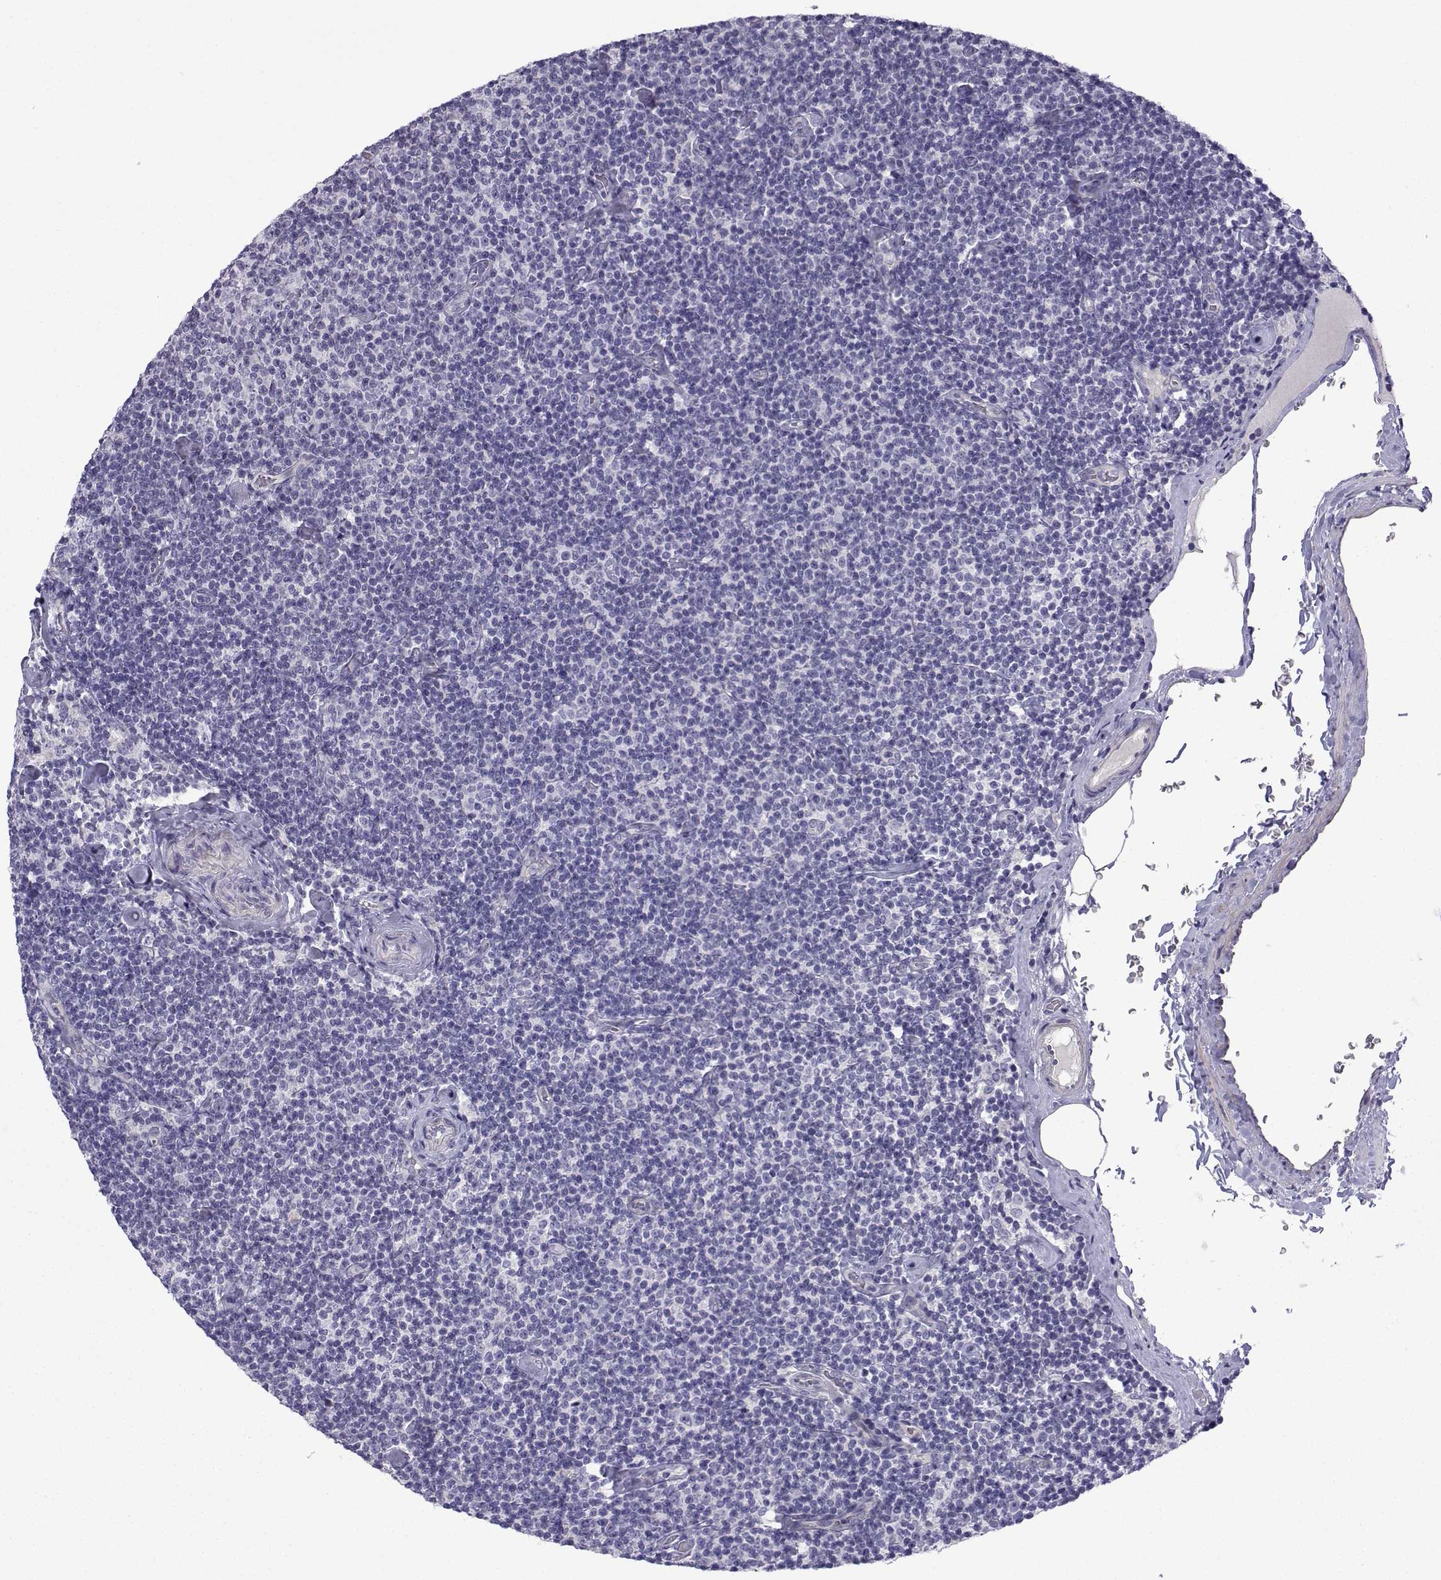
{"staining": {"intensity": "negative", "quantity": "none", "location": "none"}, "tissue": "lymphoma", "cell_type": "Tumor cells", "image_type": "cancer", "snomed": [{"axis": "morphology", "description": "Malignant lymphoma, non-Hodgkin's type, Low grade"}, {"axis": "topography", "description": "Lymph node"}], "caption": "DAB immunohistochemical staining of low-grade malignant lymphoma, non-Hodgkin's type demonstrates no significant staining in tumor cells.", "gene": "SPACA7", "patient": {"sex": "male", "age": 81}}